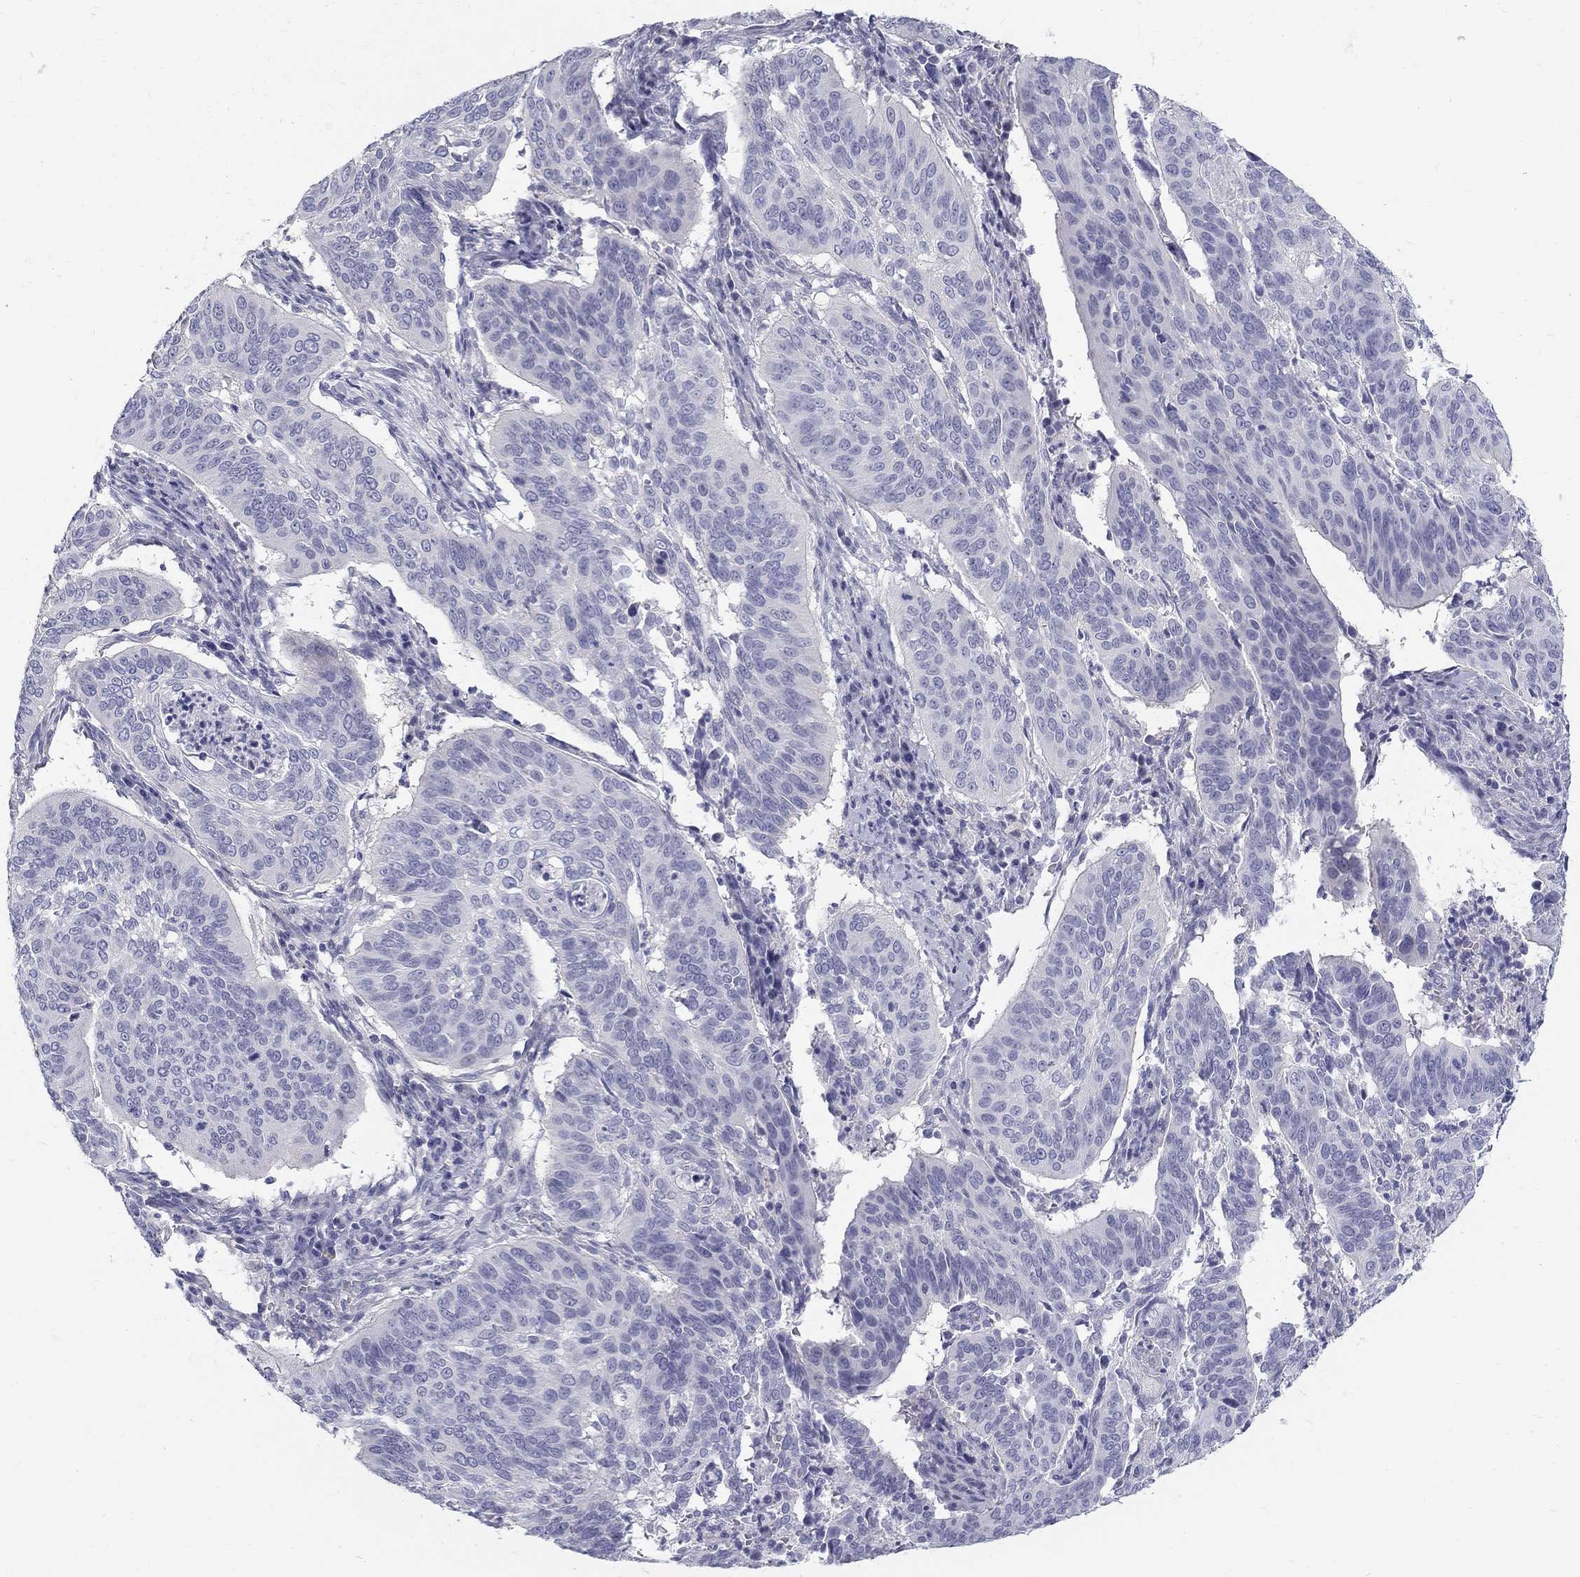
{"staining": {"intensity": "negative", "quantity": "none", "location": "none"}, "tissue": "cervical cancer", "cell_type": "Tumor cells", "image_type": "cancer", "snomed": [{"axis": "morphology", "description": "Normal tissue, NOS"}, {"axis": "morphology", "description": "Squamous cell carcinoma, NOS"}, {"axis": "topography", "description": "Cervix"}], "caption": "There is no significant staining in tumor cells of cervical cancer. Brightfield microscopy of immunohistochemistry (IHC) stained with DAB (3,3'-diaminobenzidine) (brown) and hematoxylin (blue), captured at high magnification.", "gene": "MAGEB6", "patient": {"sex": "female", "age": 39}}